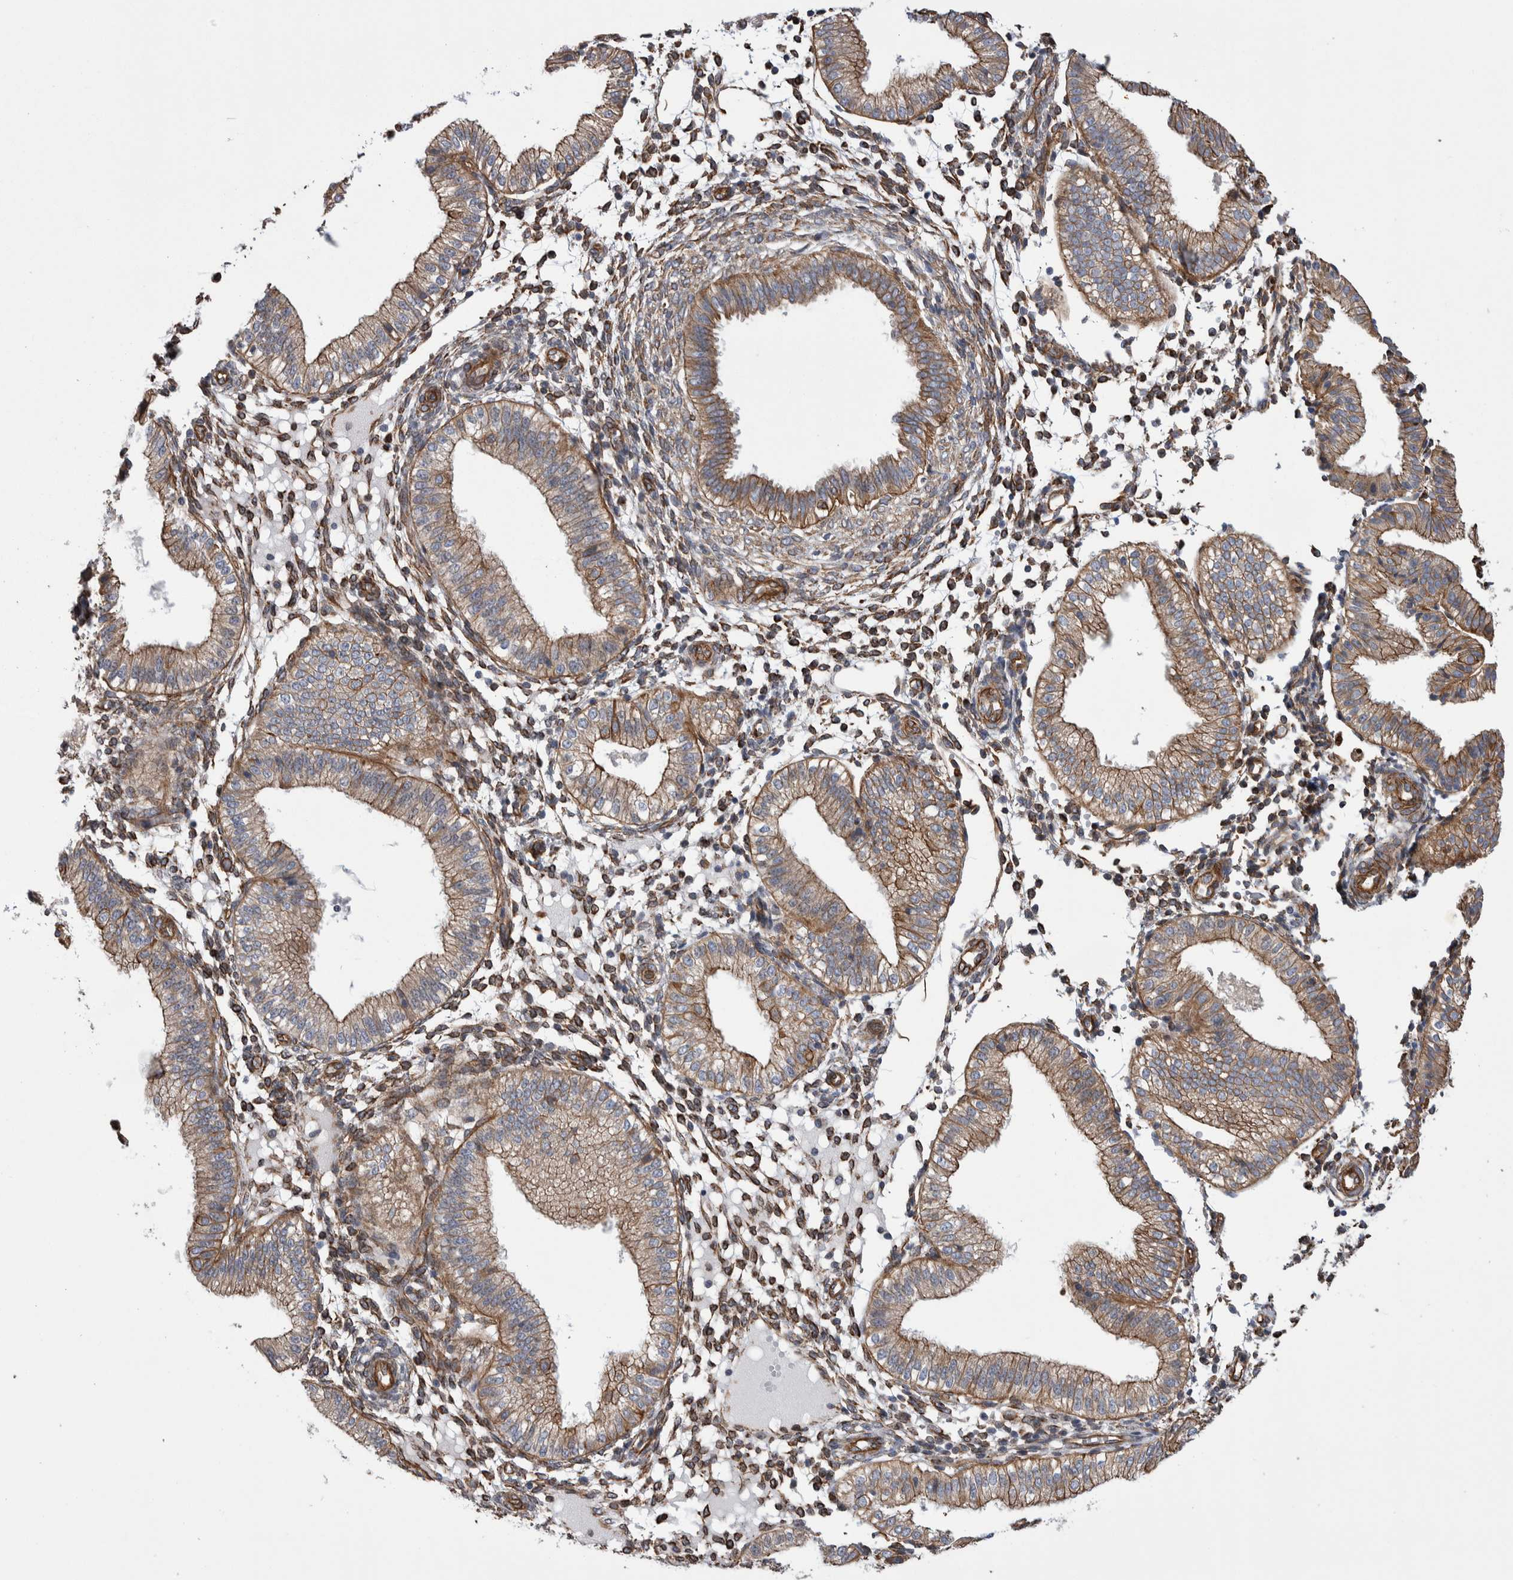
{"staining": {"intensity": "strong", "quantity": "25%-75%", "location": "cytoplasmic/membranous"}, "tissue": "endometrium", "cell_type": "Cells in endometrial stroma", "image_type": "normal", "snomed": [{"axis": "morphology", "description": "Normal tissue, NOS"}, {"axis": "topography", "description": "Endometrium"}], "caption": "The image demonstrates immunohistochemical staining of normal endometrium. There is strong cytoplasmic/membranous expression is identified in approximately 25%-75% of cells in endometrial stroma. (brown staining indicates protein expression, while blue staining denotes nuclei).", "gene": "KIF12", "patient": {"sex": "female", "age": 39}}